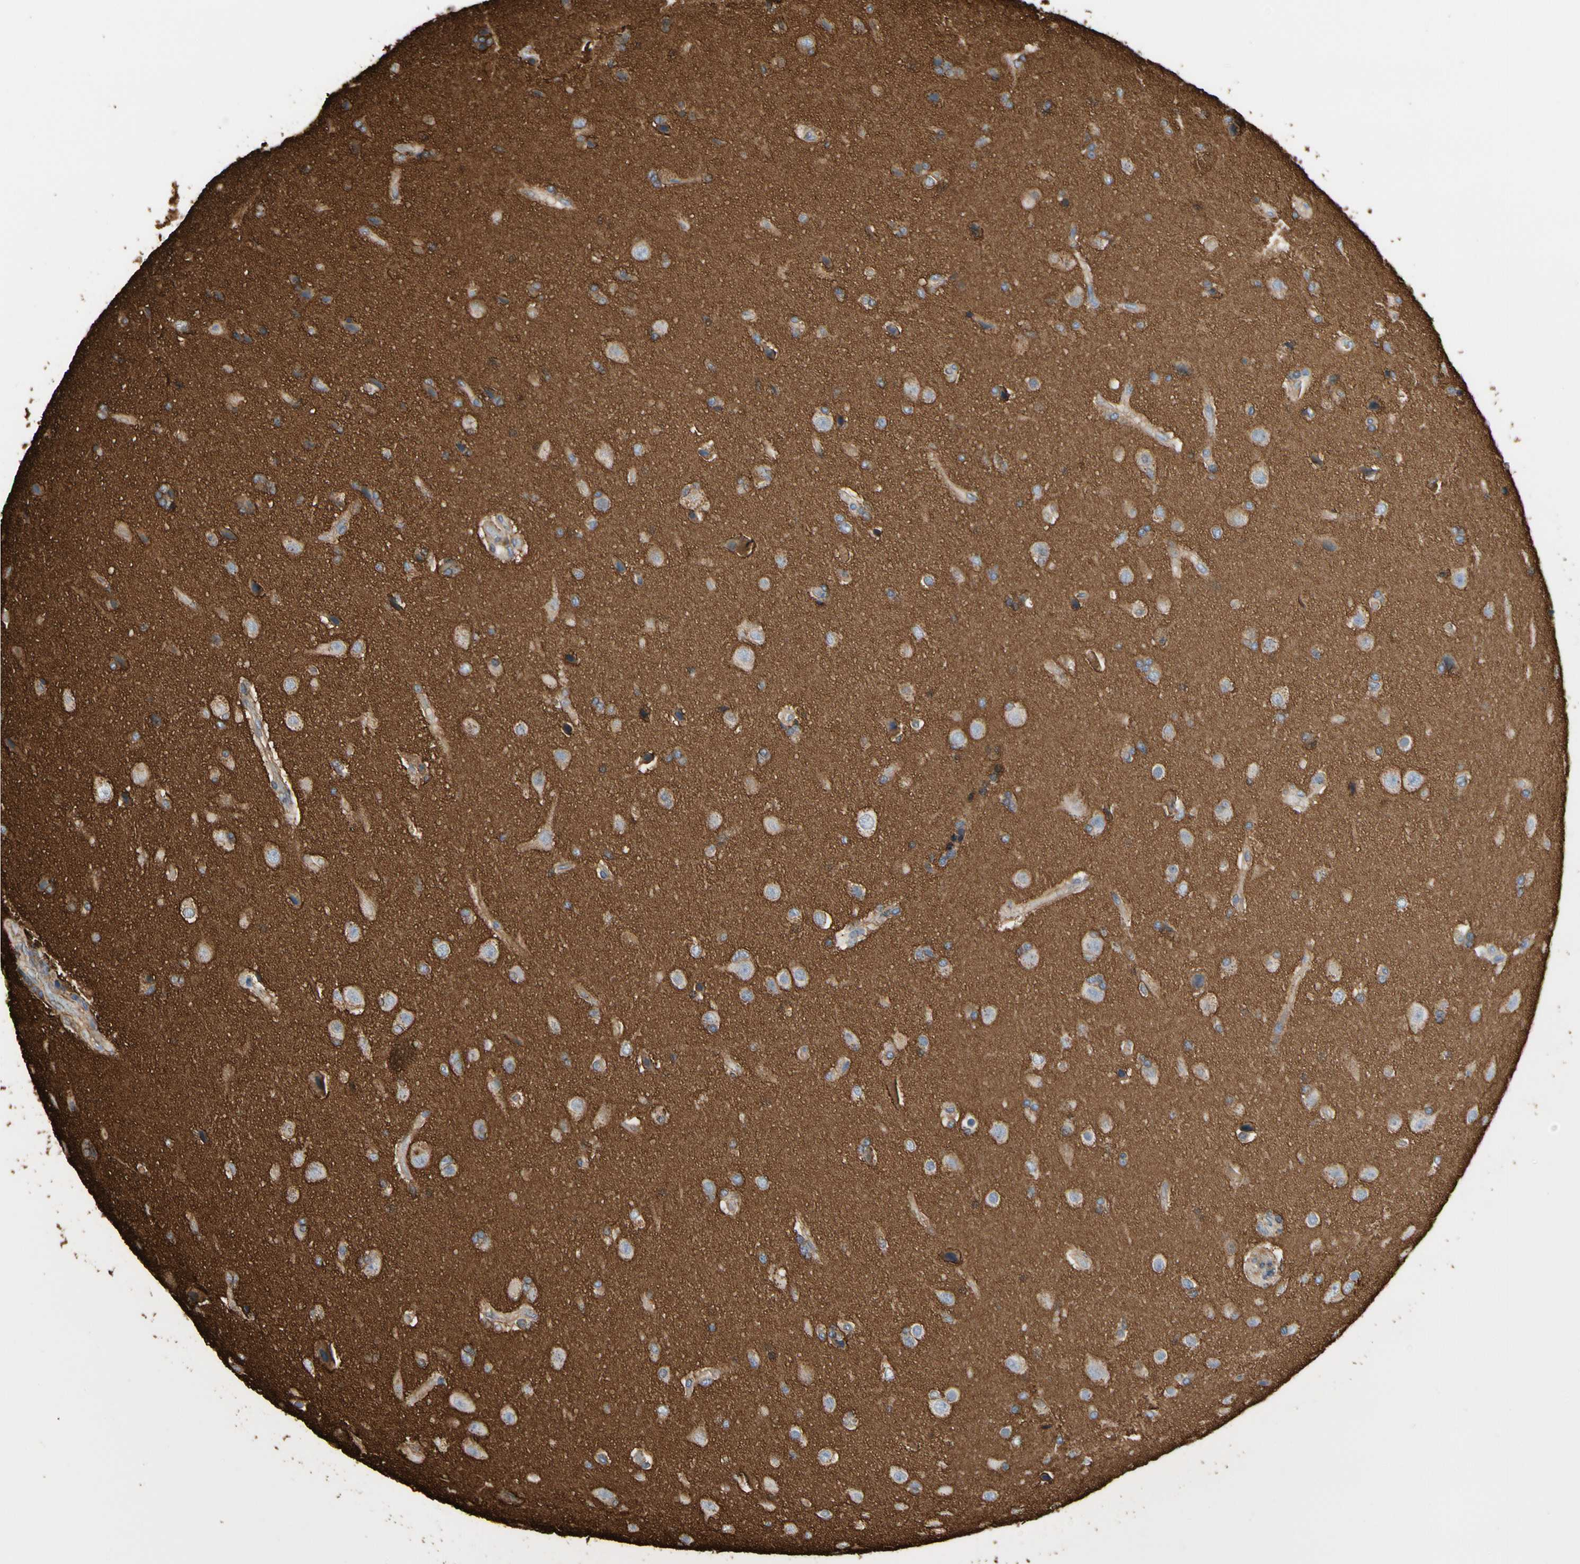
{"staining": {"intensity": "negative", "quantity": "none", "location": "none"}, "tissue": "glioma", "cell_type": "Tumor cells", "image_type": "cancer", "snomed": [{"axis": "morphology", "description": "Glioma, malignant, High grade"}, {"axis": "topography", "description": "Brain"}], "caption": "Tumor cells are negative for protein expression in human glioma.", "gene": "IL1RL1", "patient": {"sex": "male", "age": 71}}